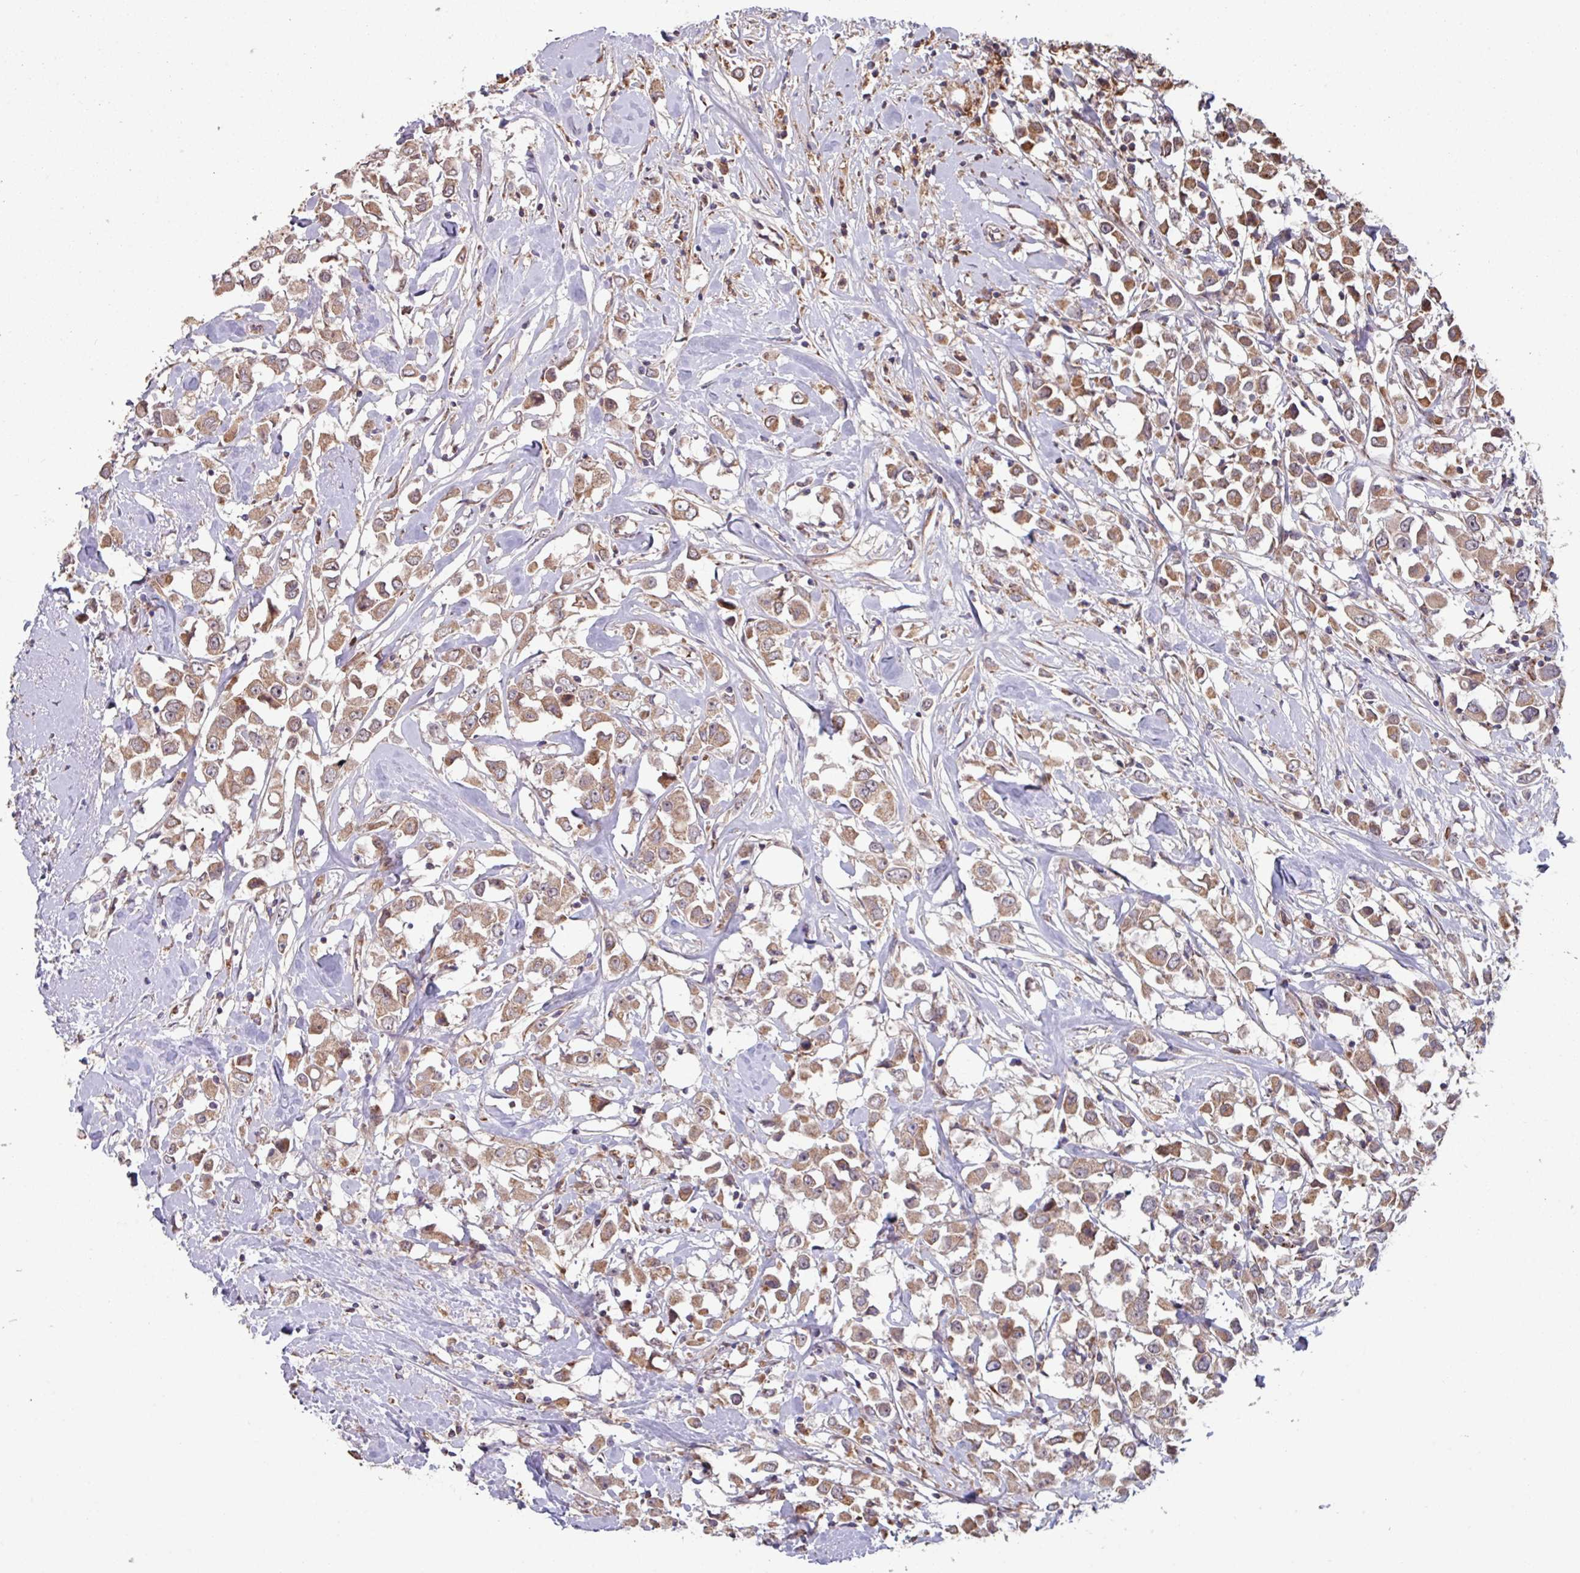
{"staining": {"intensity": "moderate", "quantity": ">75%", "location": "cytoplasmic/membranous"}, "tissue": "breast cancer", "cell_type": "Tumor cells", "image_type": "cancer", "snomed": [{"axis": "morphology", "description": "Duct carcinoma"}, {"axis": "topography", "description": "Breast"}], "caption": "This is an image of immunohistochemistry (IHC) staining of breast cancer (invasive ductal carcinoma), which shows moderate positivity in the cytoplasmic/membranous of tumor cells.", "gene": "COX7C", "patient": {"sex": "female", "age": 61}}